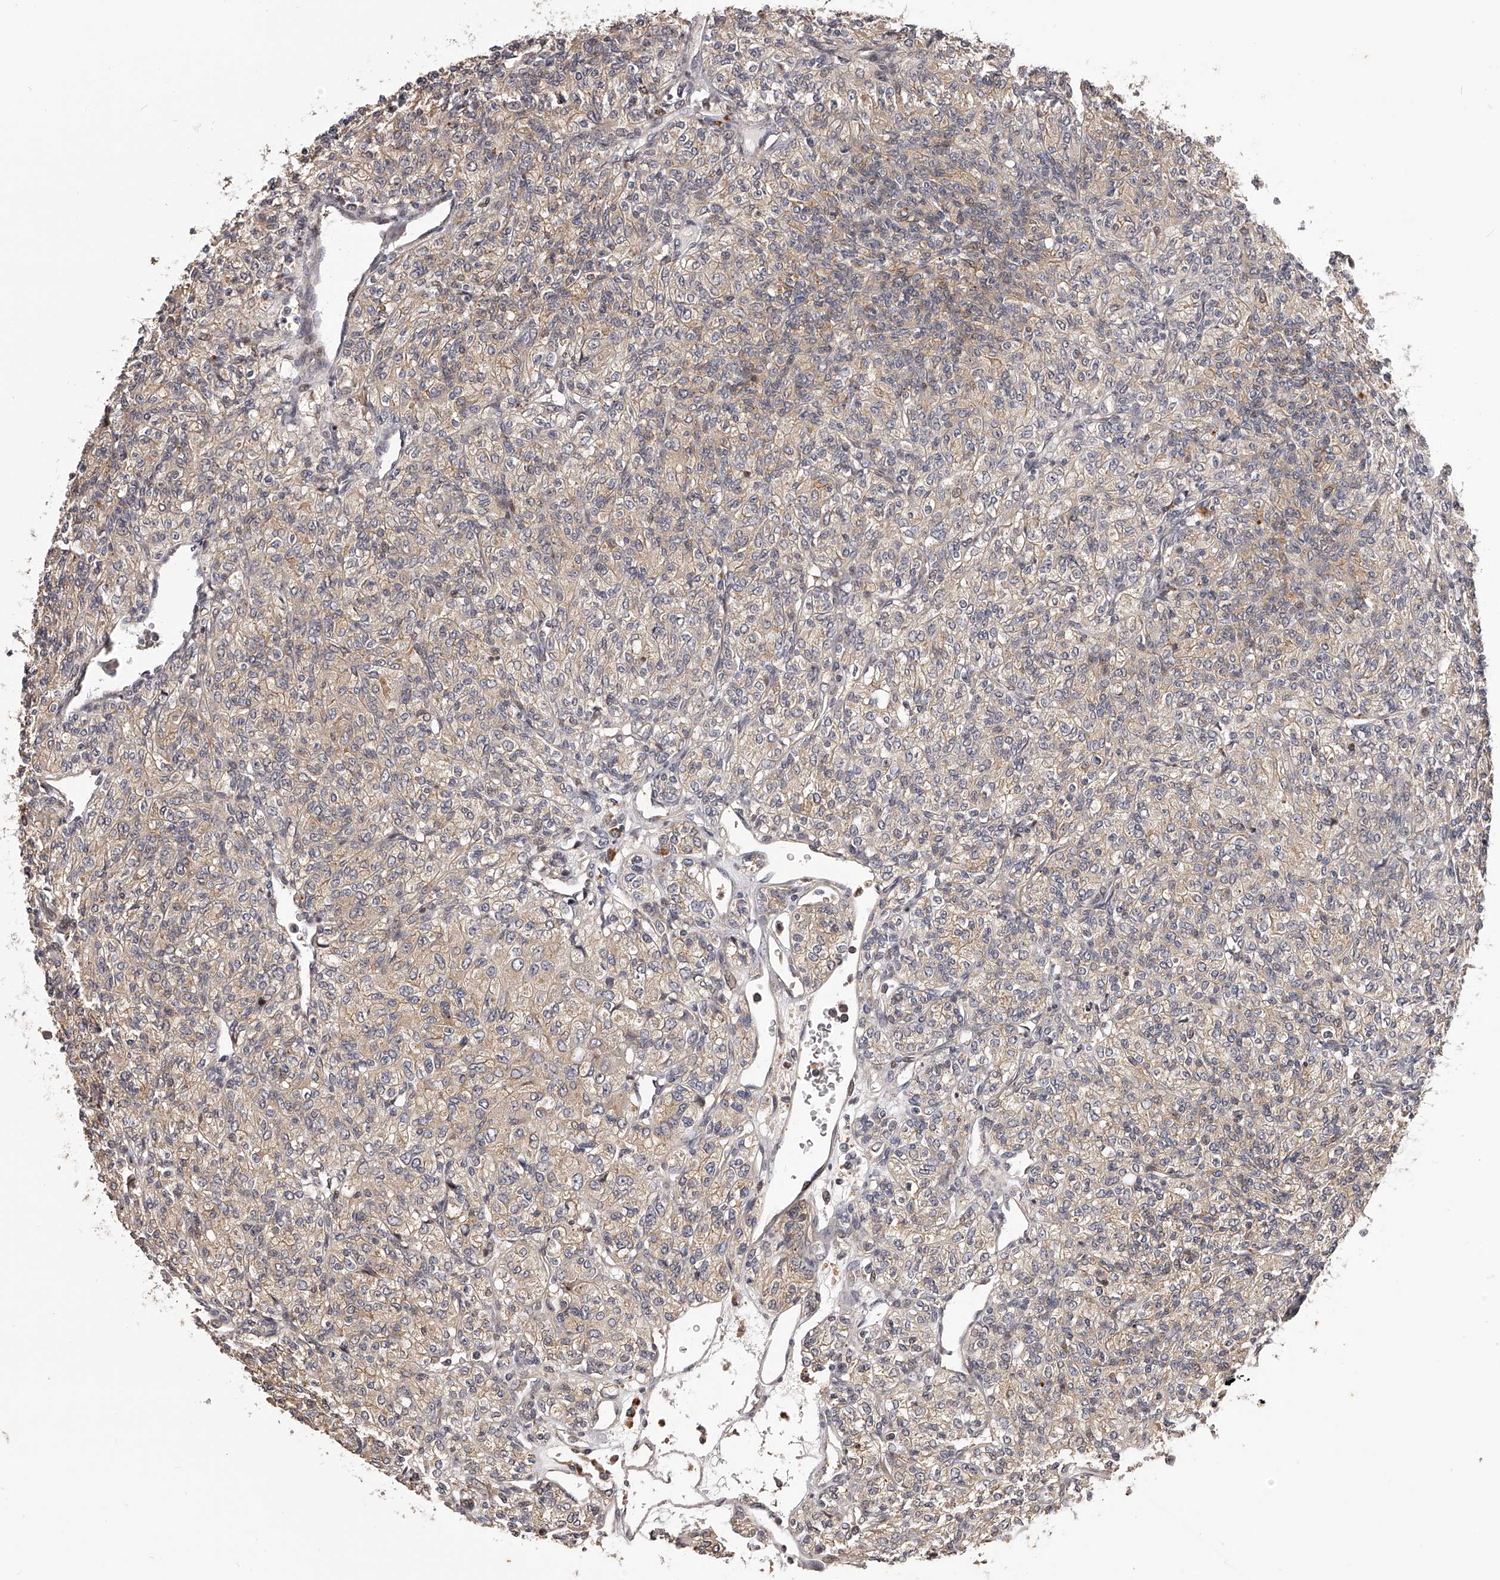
{"staining": {"intensity": "weak", "quantity": "25%-75%", "location": "cytoplasmic/membranous"}, "tissue": "renal cancer", "cell_type": "Tumor cells", "image_type": "cancer", "snomed": [{"axis": "morphology", "description": "Adenocarcinoma, NOS"}, {"axis": "topography", "description": "Kidney"}], "caption": "Renal cancer tissue displays weak cytoplasmic/membranous staining in about 25%-75% of tumor cells The staining is performed using DAB brown chromogen to label protein expression. The nuclei are counter-stained blue using hematoxylin.", "gene": "PFDN2", "patient": {"sex": "male", "age": 77}}